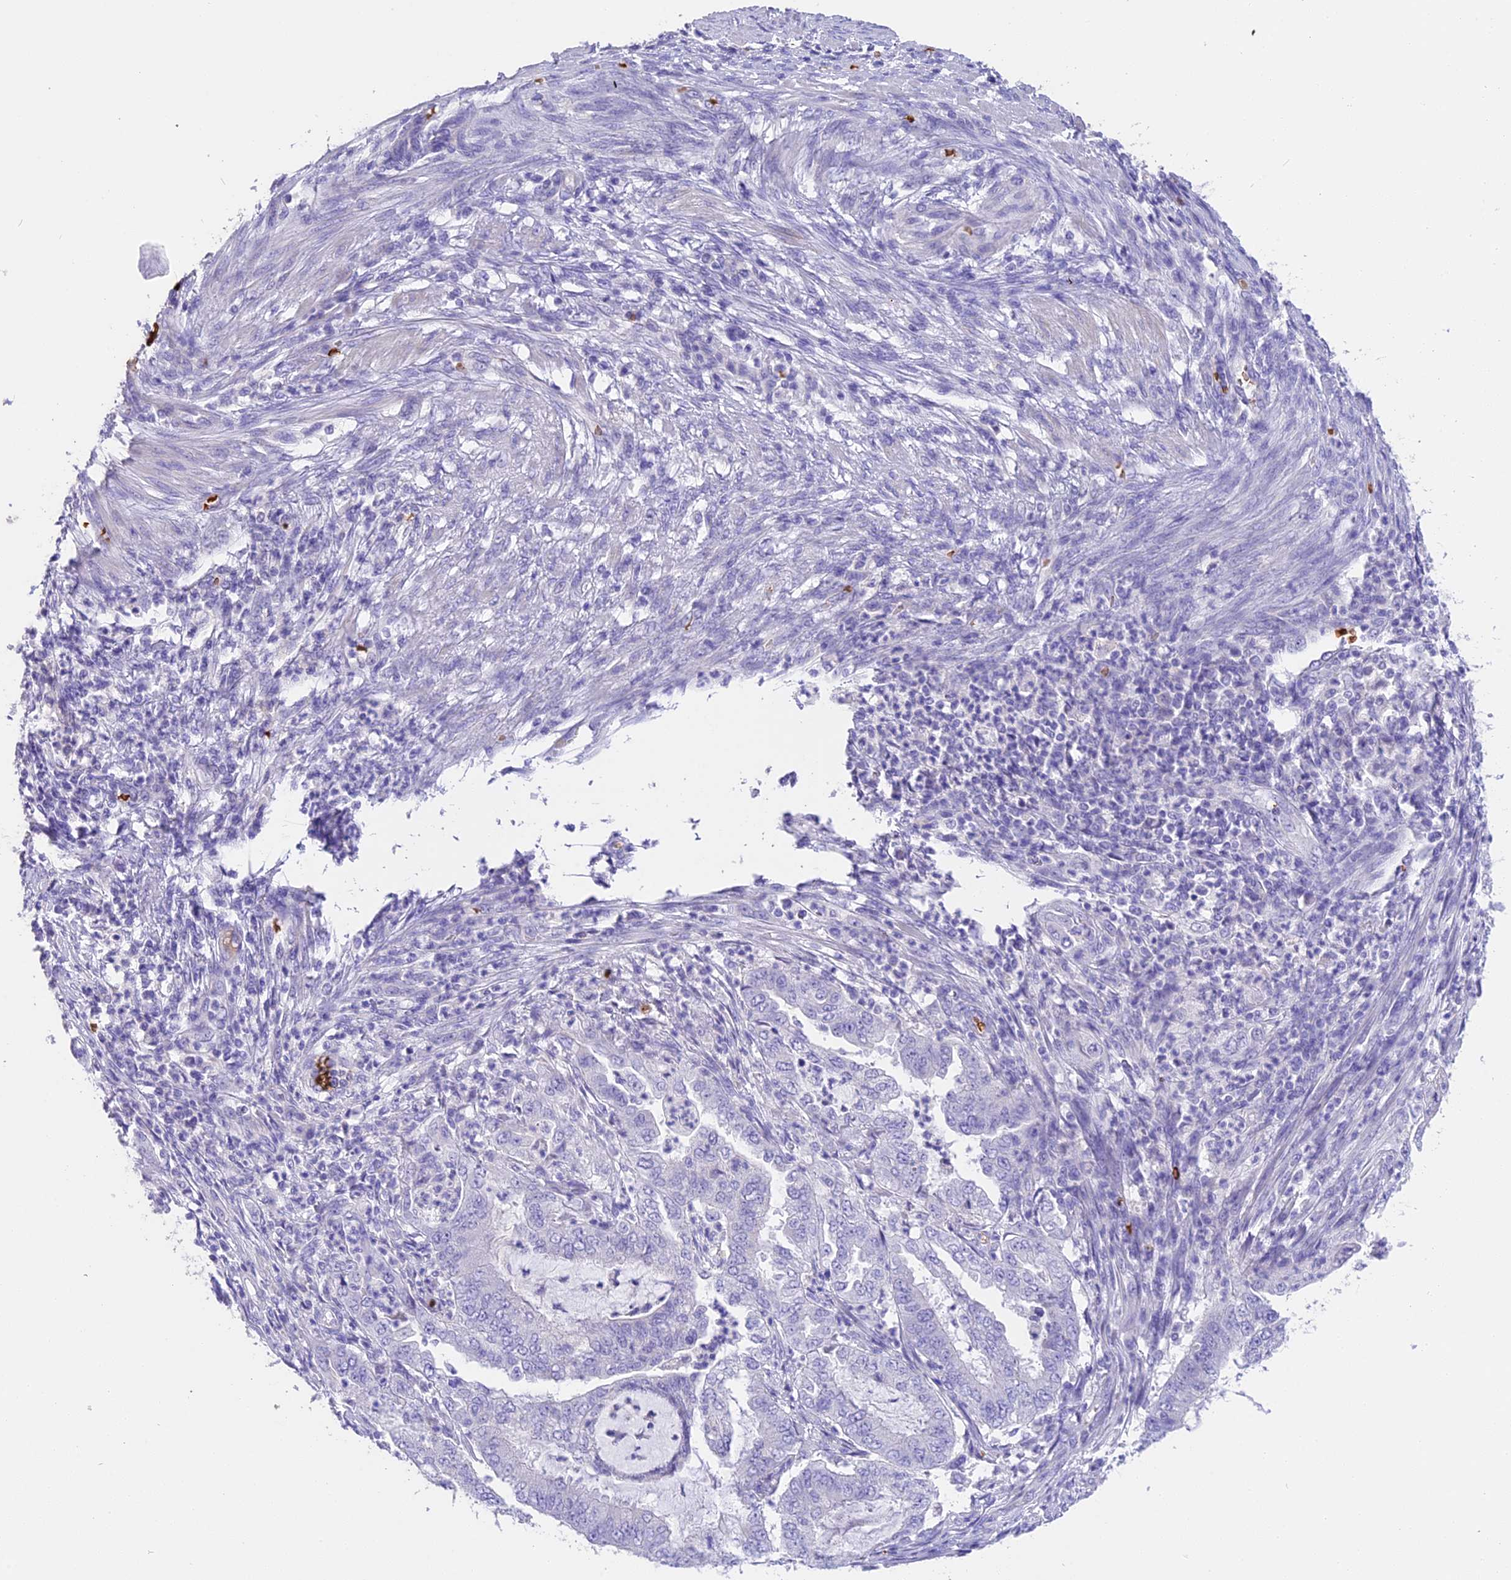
{"staining": {"intensity": "negative", "quantity": "none", "location": "none"}, "tissue": "endometrial cancer", "cell_type": "Tumor cells", "image_type": "cancer", "snomed": [{"axis": "morphology", "description": "Adenocarcinoma, NOS"}, {"axis": "topography", "description": "Endometrium"}], "caption": "IHC histopathology image of endometrial cancer (adenocarcinoma) stained for a protein (brown), which displays no positivity in tumor cells.", "gene": "TNNC2", "patient": {"sex": "female", "age": 51}}